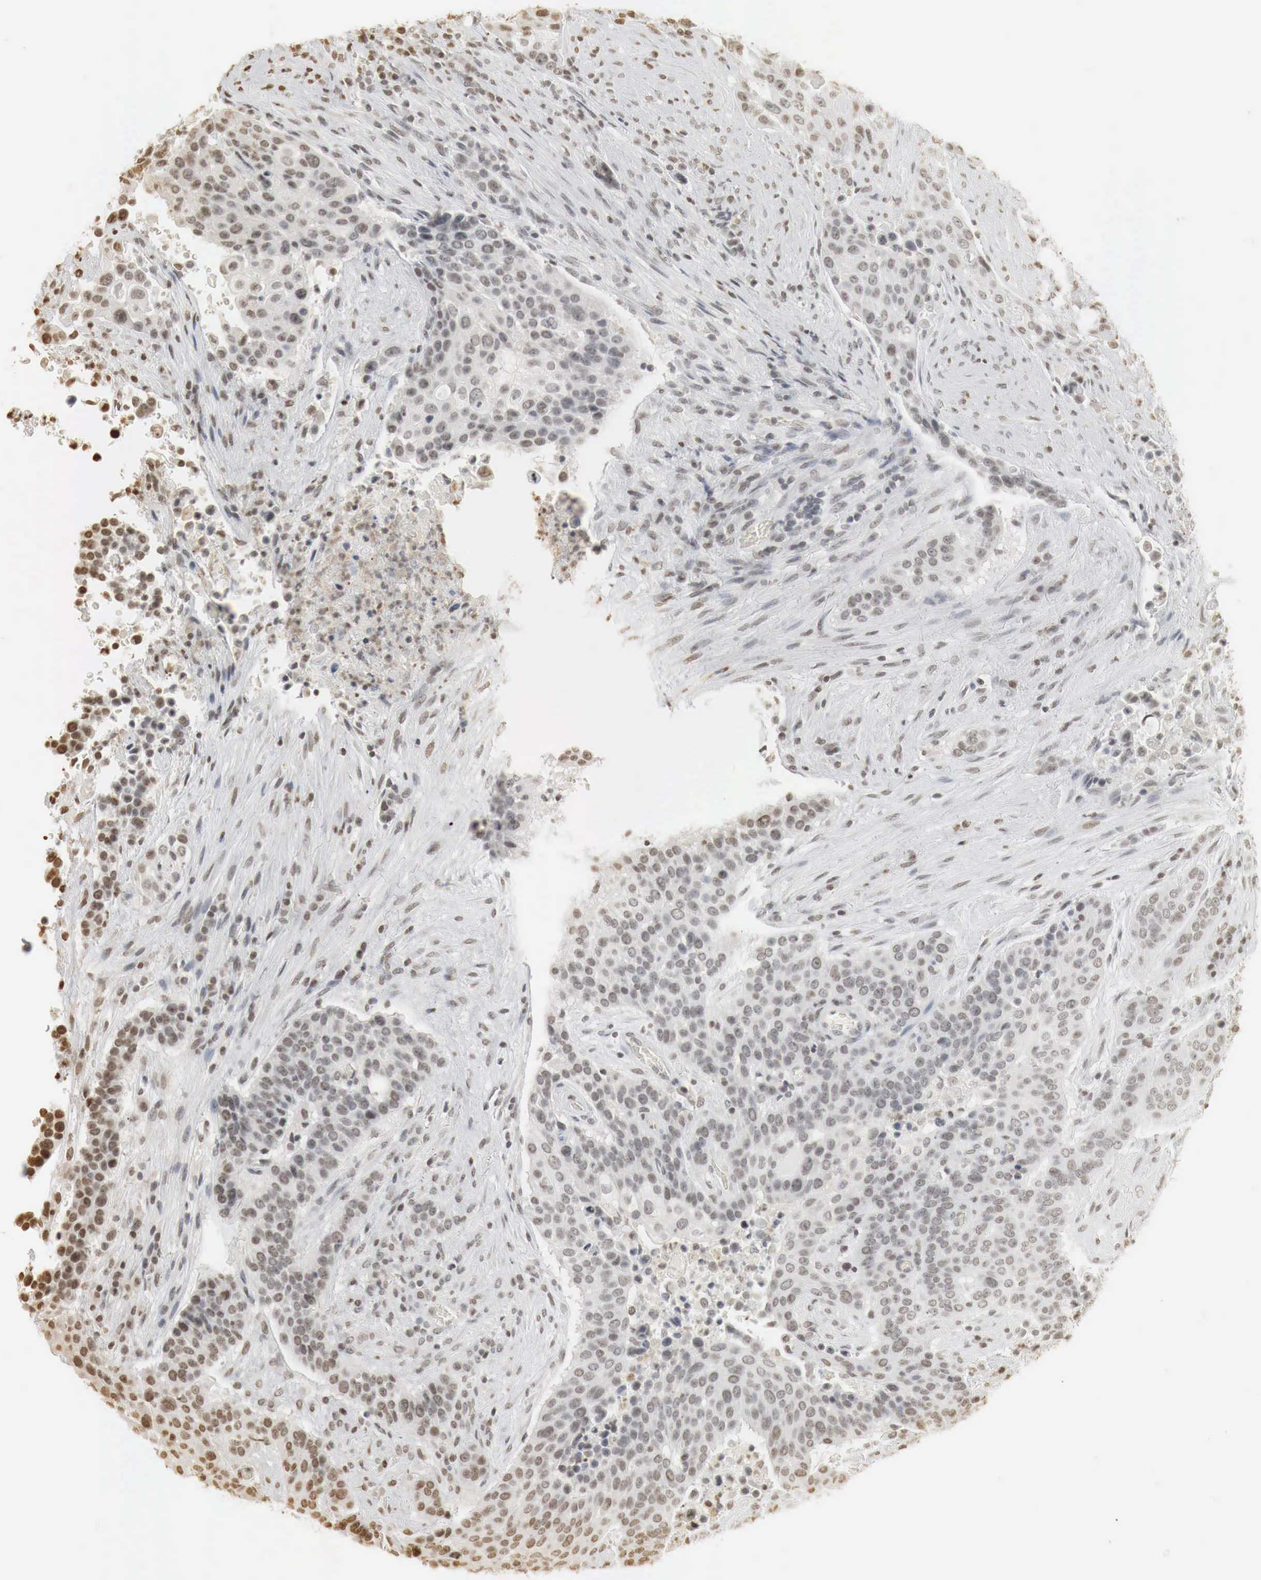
{"staining": {"intensity": "weak", "quantity": "25%-75%", "location": "cytoplasmic/membranous,nuclear"}, "tissue": "urothelial cancer", "cell_type": "Tumor cells", "image_type": "cancer", "snomed": [{"axis": "morphology", "description": "Urothelial carcinoma, High grade"}, {"axis": "topography", "description": "Urinary bladder"}], "caption": "Human urothelial cancer stained with a protein marker shows weak staining in tumor cells.", "gene": "ERBB4", "patient": {"sex": "male", "age": 74}}